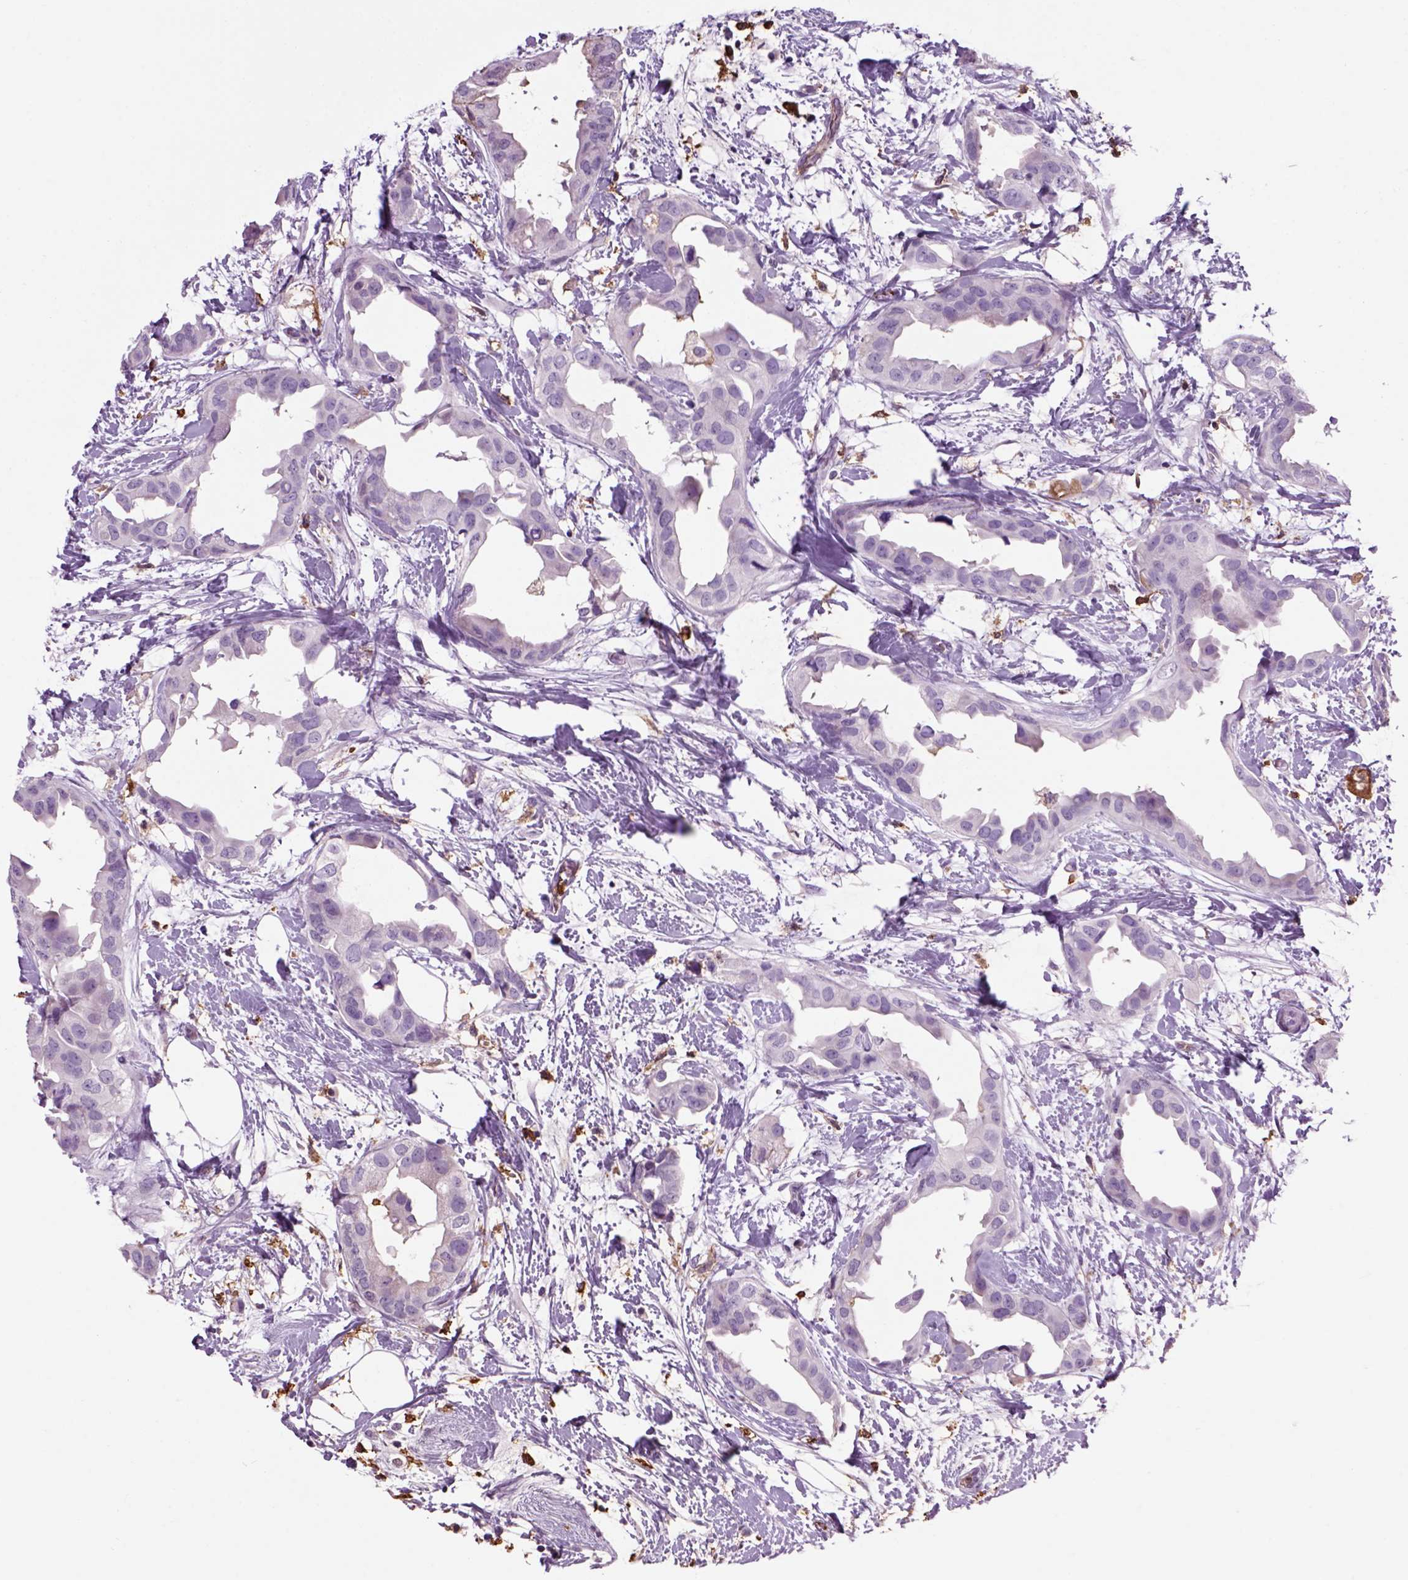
{"staining": {"intensity": "negative", "quantity": "none", "location": "none"}, "tissue": "breast cancer", "cell_type": "Tumor cells", "image_type": "cancer", "snomed": [{"axis": "morphology", "description": "Normal tissue, NOS"}, {"axis": "morphology", "description": "Duct carcinoma"}, {"axis": "topography", "description": "Breast"}], "caption": "Immunohistochemistry of breast infiltrating ductal carcinoma exhibits no staining in tumor cells.", "gene": "CD14", "patient": {"sex": "female", "age": 40}}